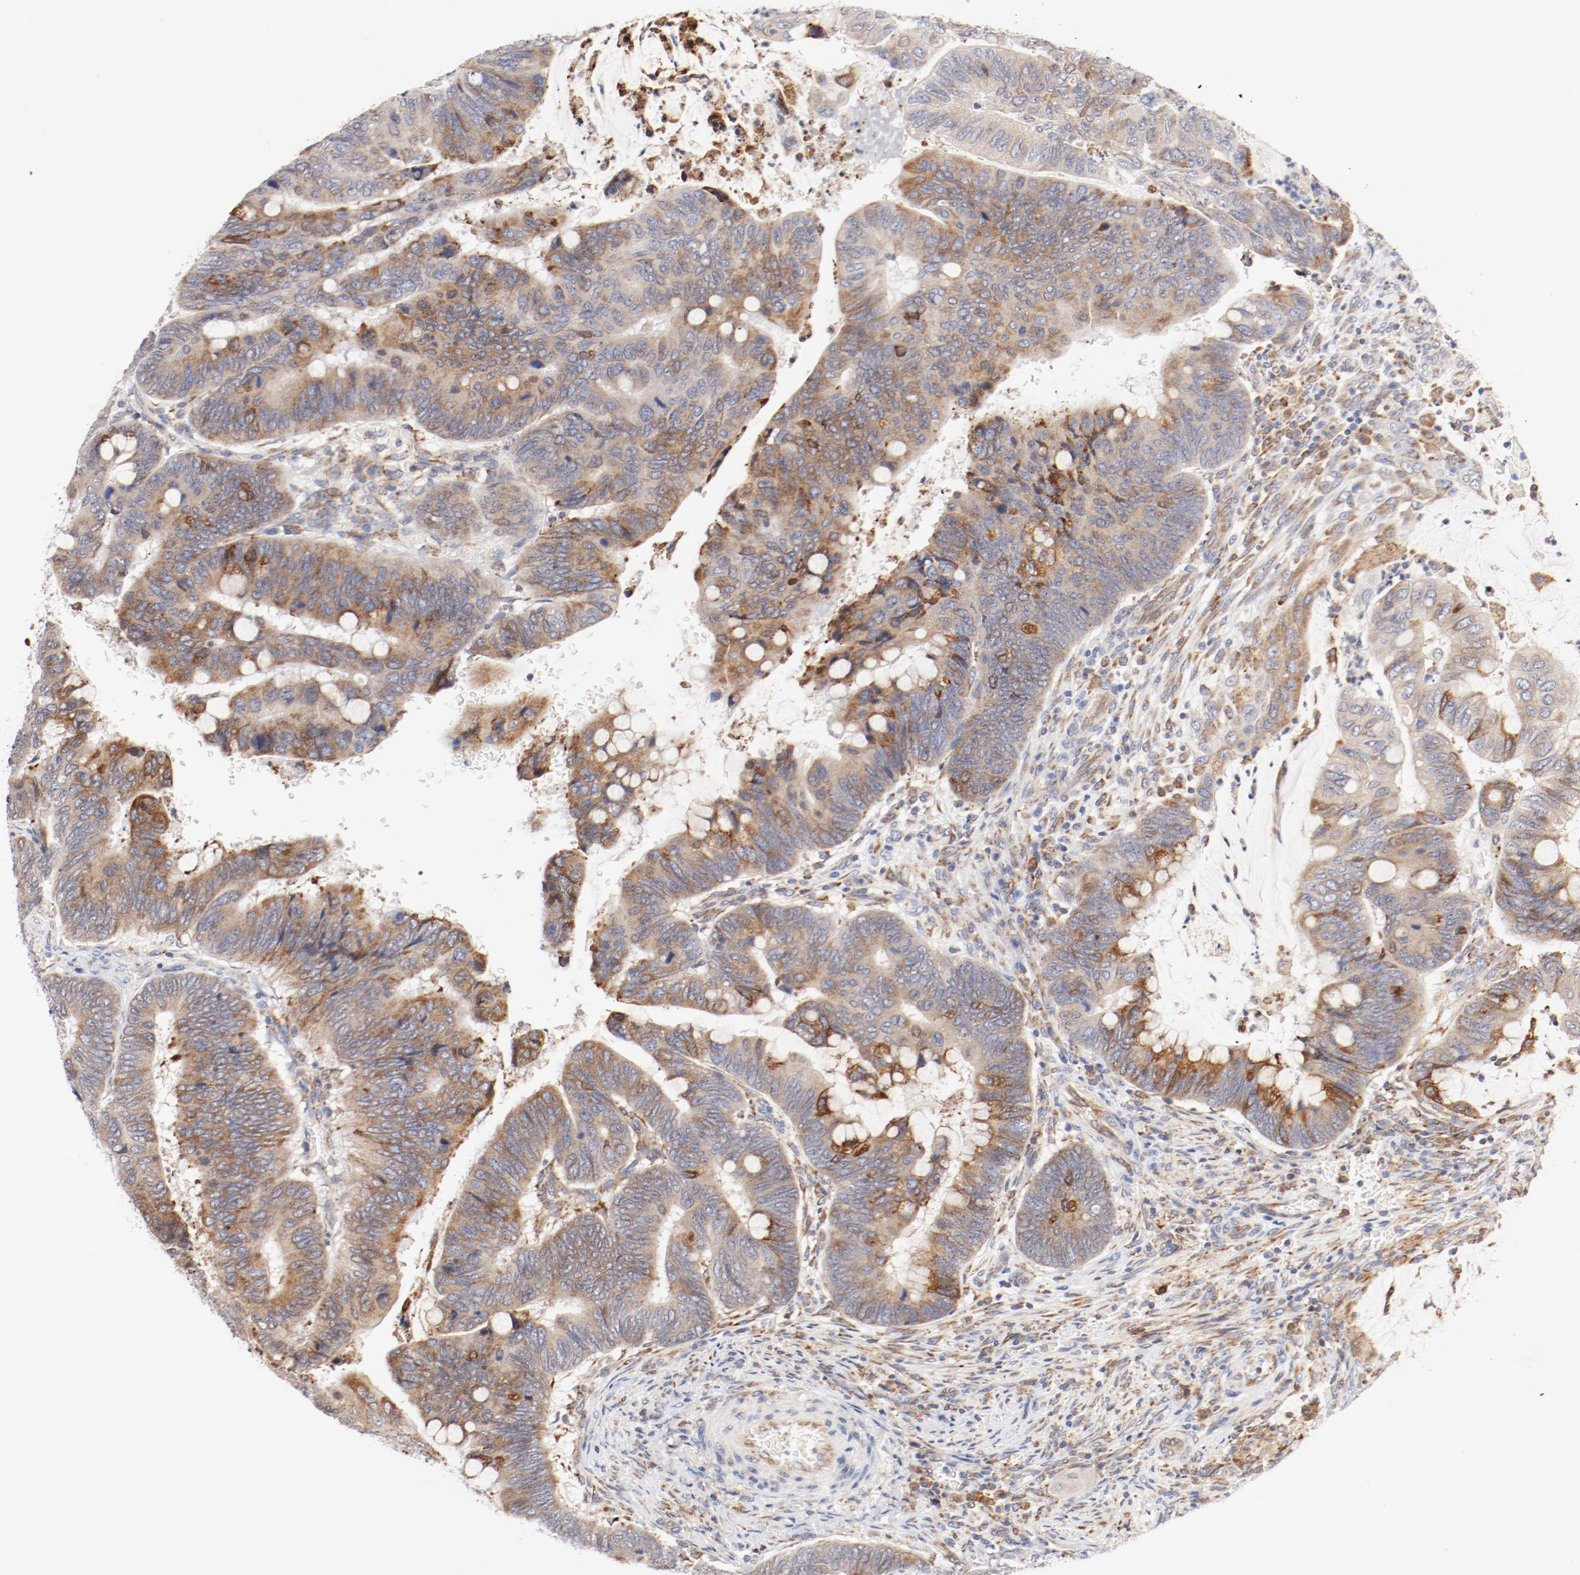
{"staining": {"intensity": "moderate", "quantity": ">75%", "location": "cytoplasmic/membranous"}, "tissue": "colorectal cancer", "cell_type": "Tumor cells", "image_type": "cancer", "snomed": [{"axis": "morphology", "description": "Normal tissue, NOS"}, {"axis": "morphology", "description": "Adenocarcinoma, NOS"}, {"axis": "topography", "description": "Rectum"}], "caption": "Protein staining of adenocarcinoma (colorectal) tissue shows moderate cytoplasmic/membranous staining in approximately >75% of tumor cells. The protein is shown in brown color, while the nuclei are stained blue.", "gene": "PDPK1", "patient": {"sex": "male", "age": 92}}